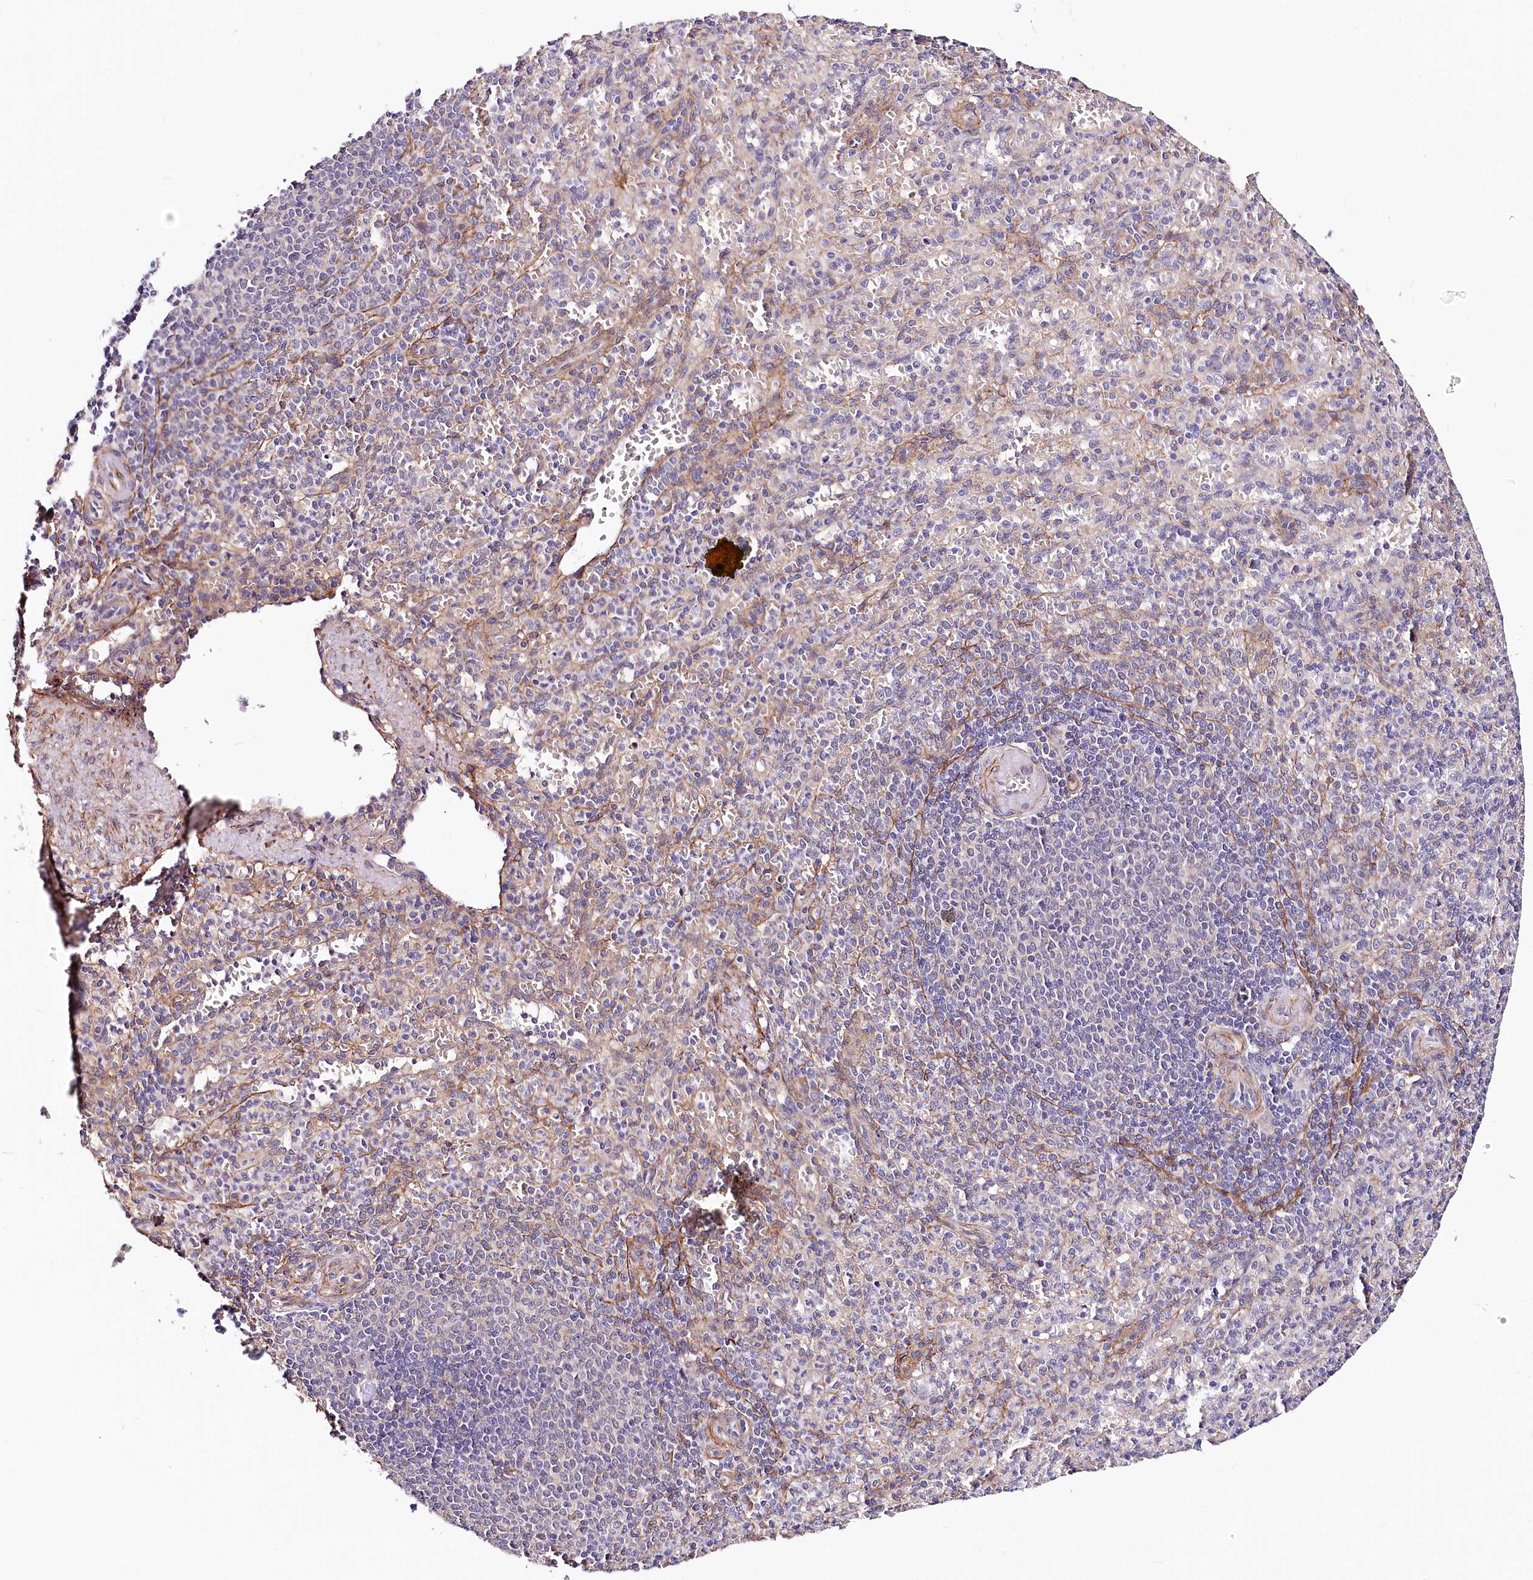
{"staining": {"intensity": "negative", "quantity": "none", "location": "none"}, "tissue": "spleen", "cell_type": "Cells in red pulp", "image_type": "normal", "snomed": [{"axis": "morphology", "description": "Normal tissue, NOS"}, {"axis": "topography", "description": "Spleen"}], "caption": "A micrograph of spleen stained for a protein exhibits no brown staining in cells in red pulp.", "gene": "PPP2R5B", "patient": {"sex": "female", "age": 74}}